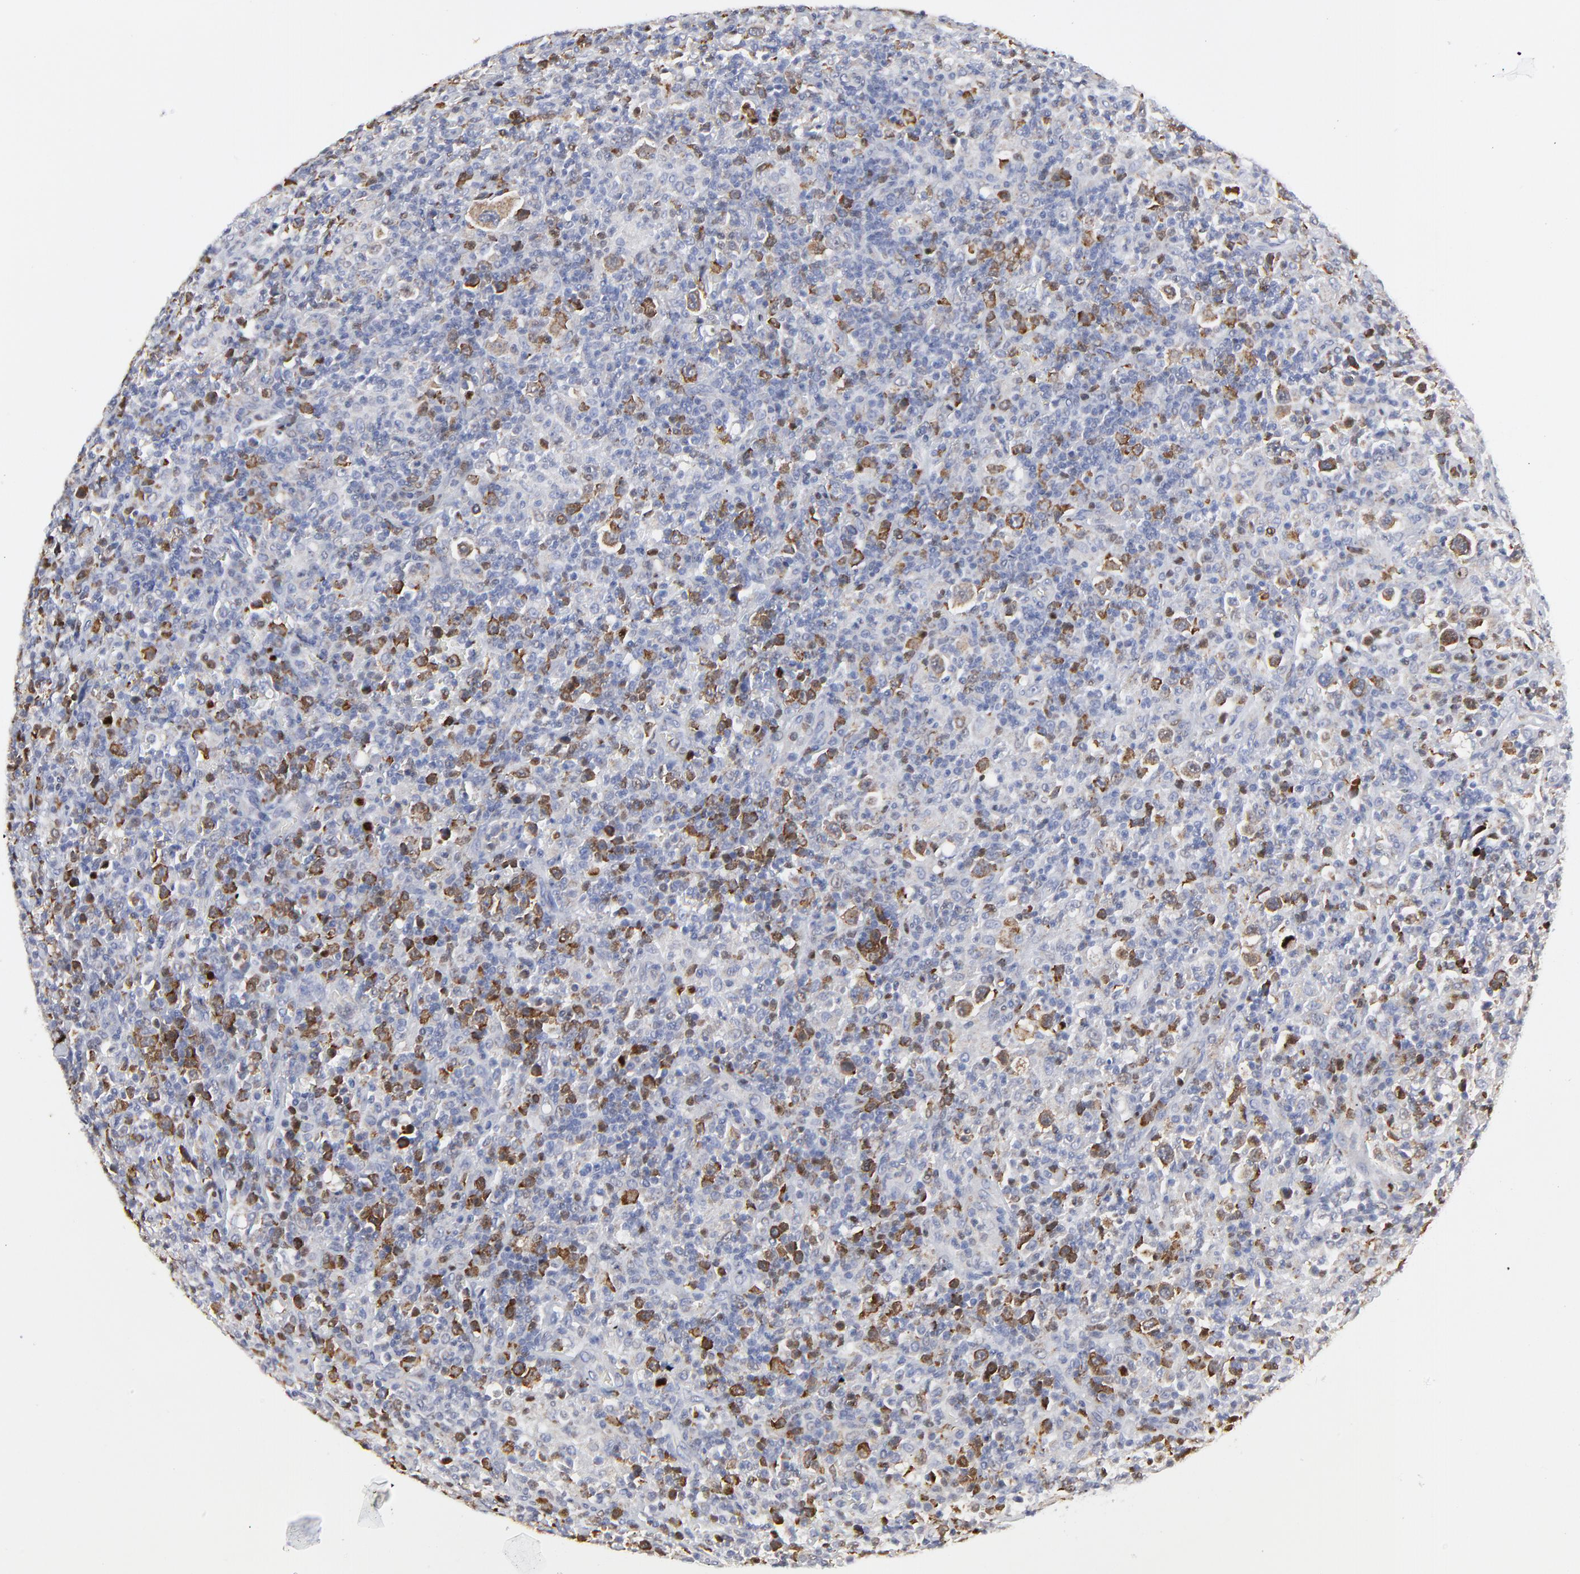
{"staining": {"intensity": "weak", "quantity": "25%-75%", "location": "cytoplasmic/membranous"}, "tissue": "lymphoma", "cell_type": "Tumor cells", "image_type": "cancer", "snomed": [{"axis": "morphology", "description": "Malignant lymphoma, non-Hodgkin's type, Low grade"}, {"axis": "topography", "description": "Spleen"}], "caption": "The micrograph exhibits a brown stain indicating the presence of a protein in the cytoplasmic/membranous of tumor cells in lymphoma.", "gene": "NCAPH", "patient": {"sex": "male", "age": 80}}